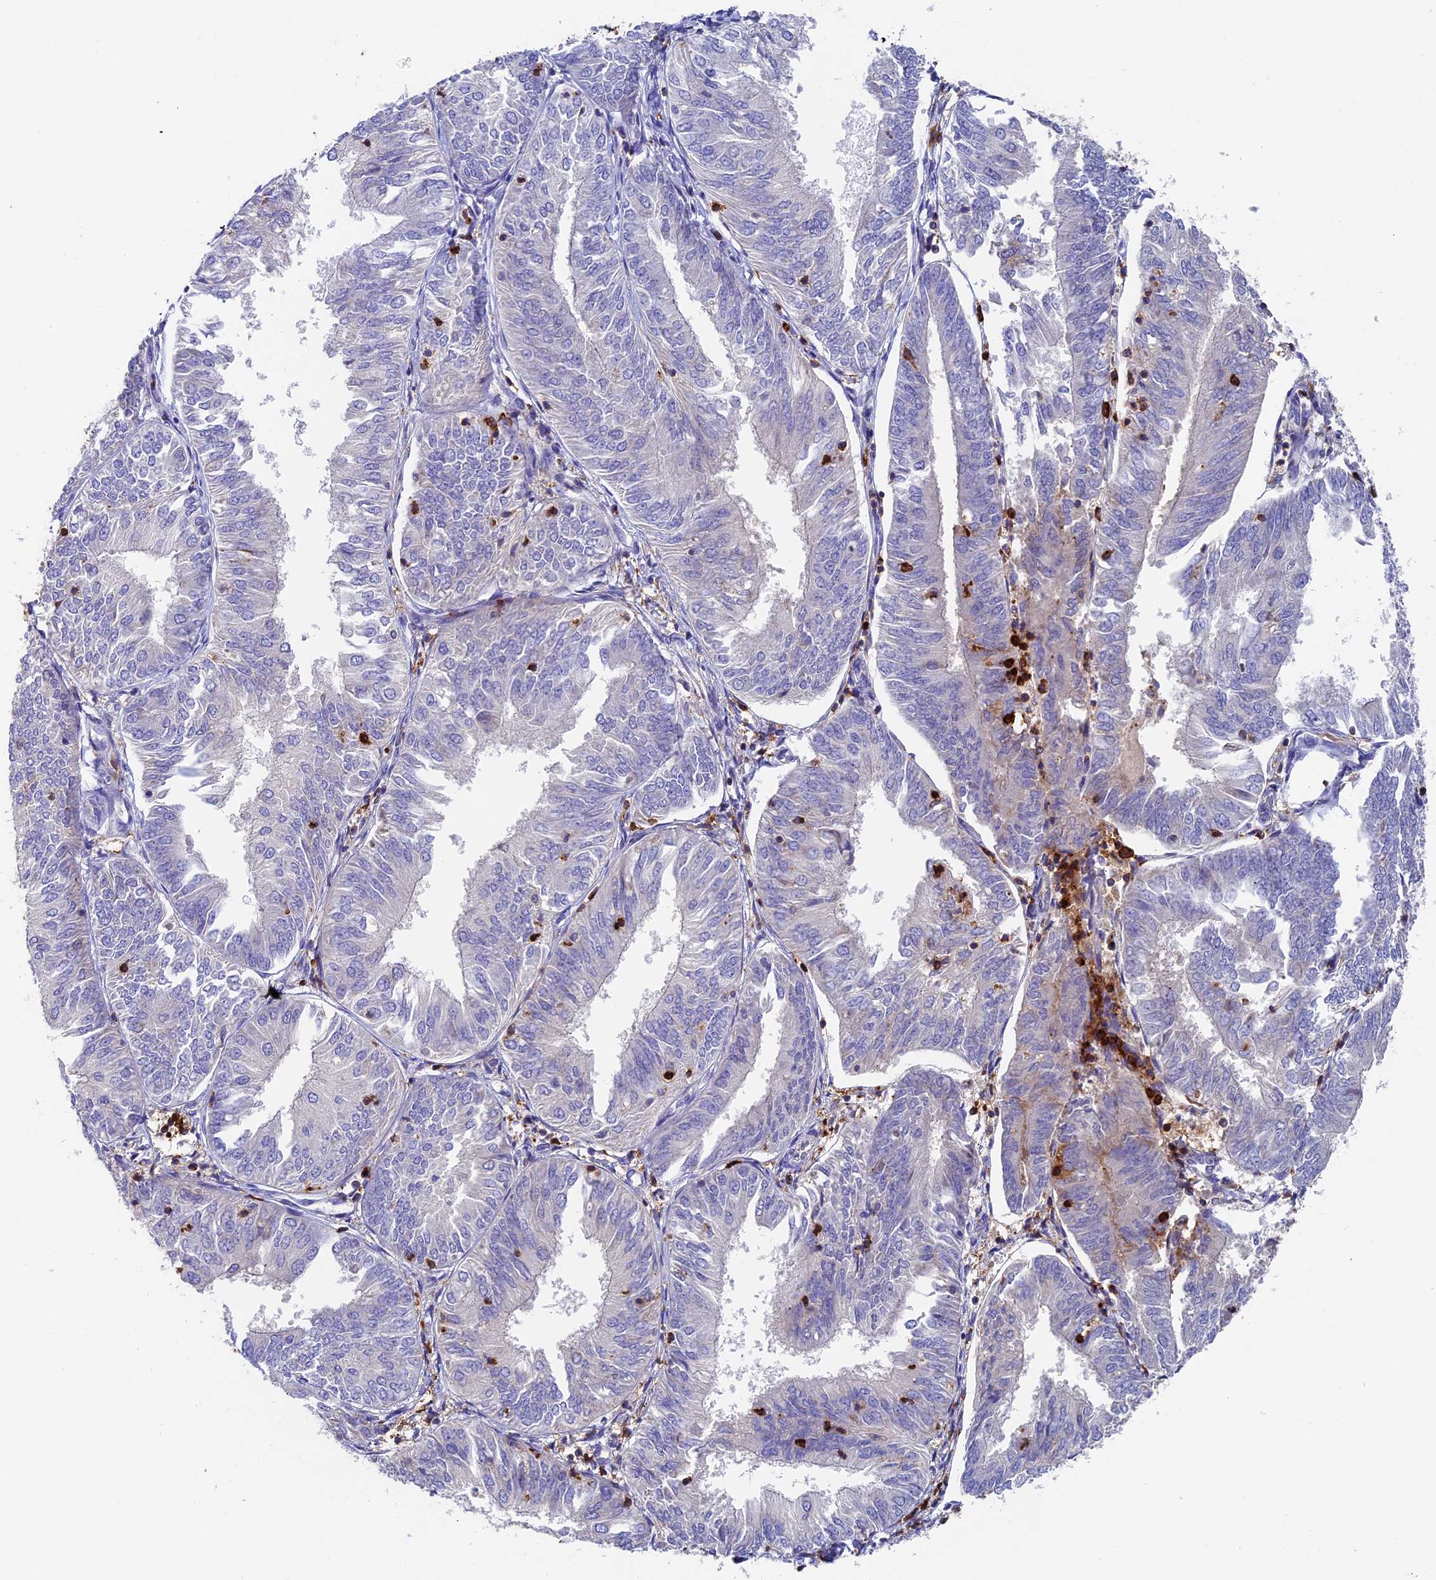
{"staining": {"intensity": "negative", "quantity": "none", "location": "none"}, "tissue": "endometrial cancer", "cell_type": "Tumor cells", "image_type": "cancer", "snomed": [{"axis": "morphology", "description": "Adenocarcinoma, NOS"}, {"axis": "topography", "description": "Endometrium"}], "caption": "This is an IHC photomicrograph of endometrial adenocarcinoma. There is no positivity in tumor cells.", "gene": "ADAT1", "patient": {"sex": "female", "age": 58}}